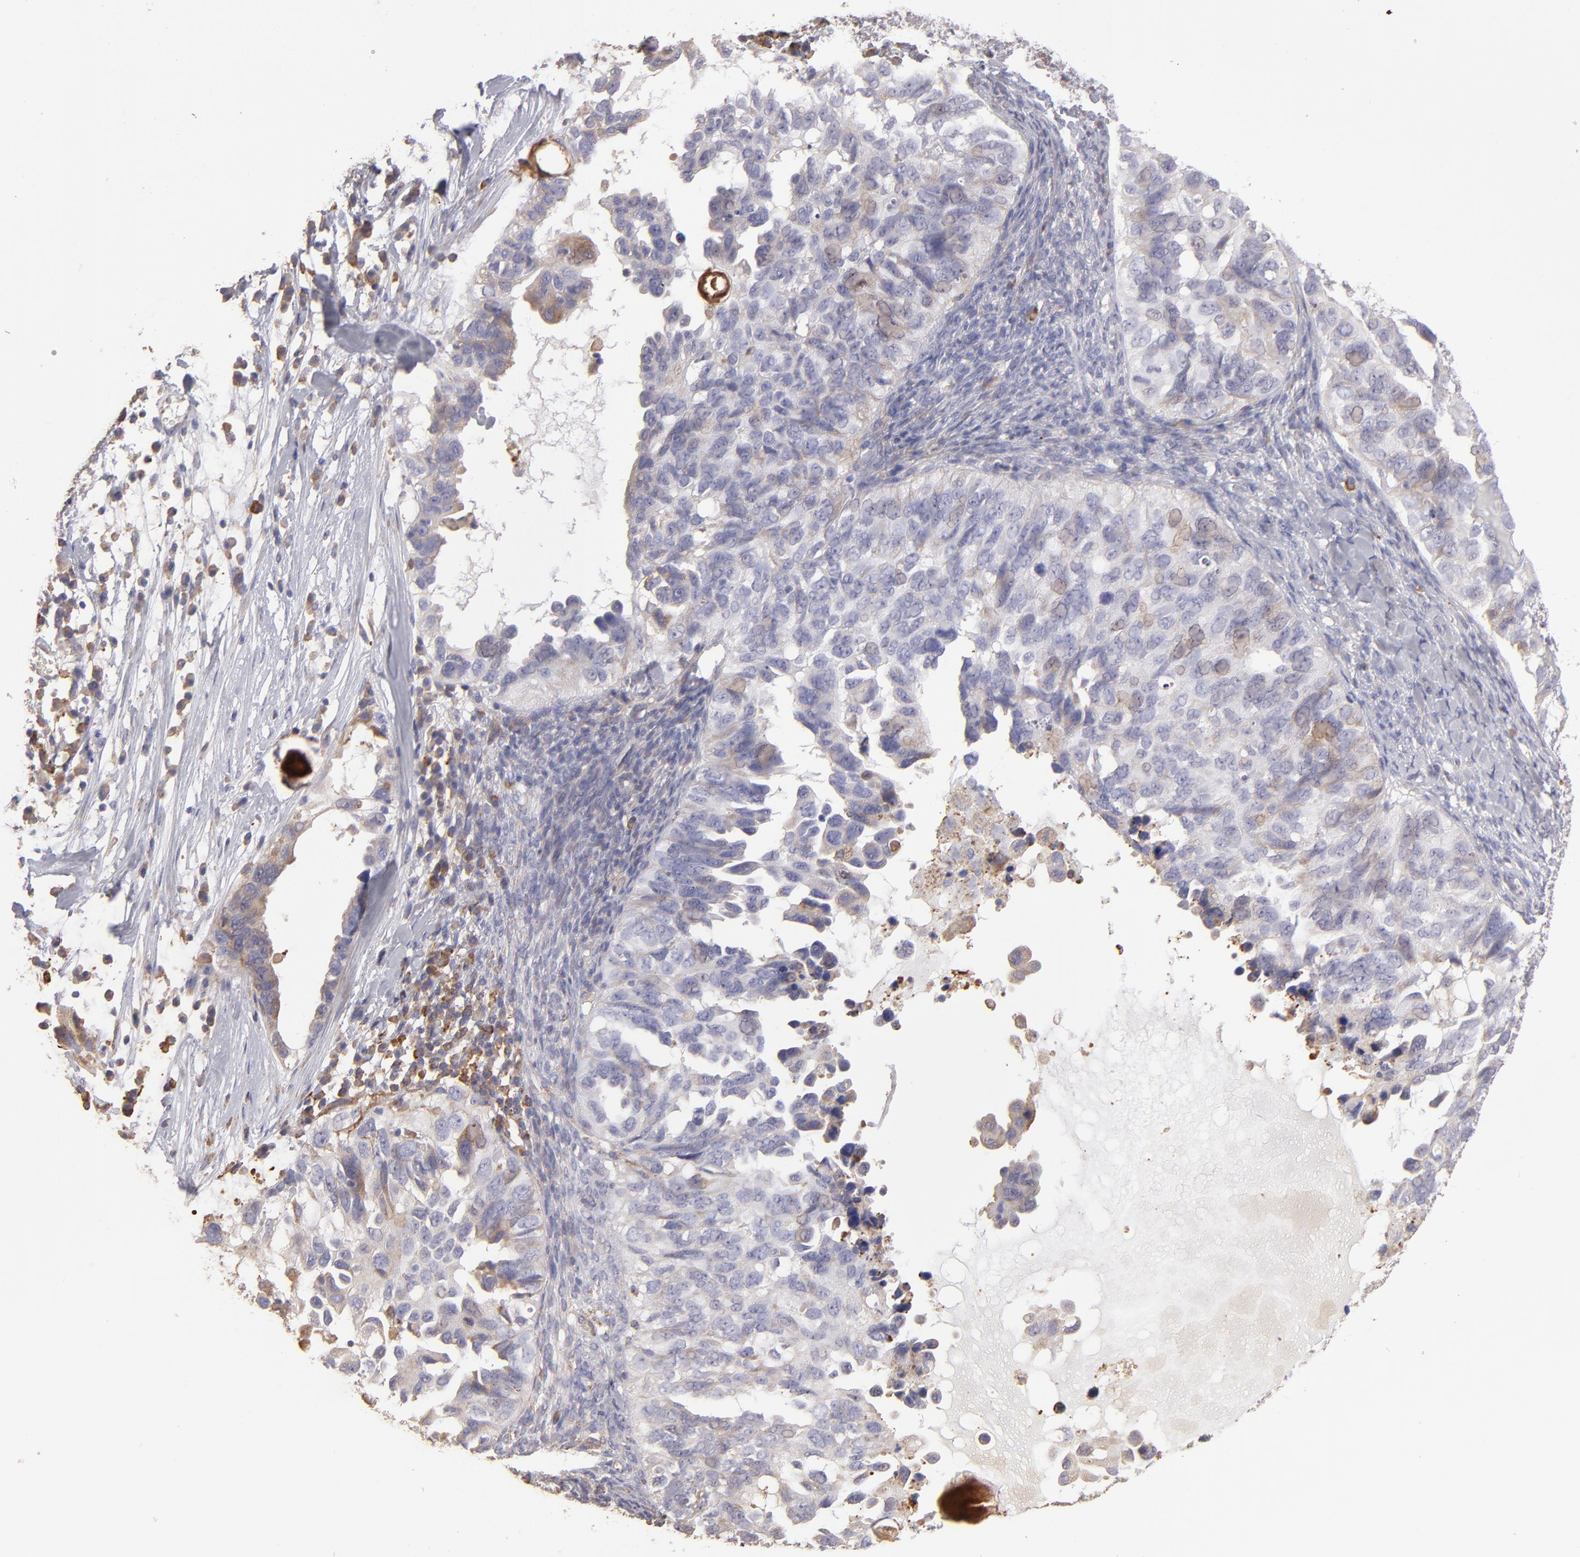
{"staining": {"intensity": "weak", "quantity": "<25%", "location": "cytoplasmic/membranous"}, "tissue": "ovarian cancer", "cell_type": "Tumor cells", "image_type": "cancer", "snomed": [{"axis": "morphology", "description": "Cystadenocarcinoma, serous, NOS"}, {"axis": "topography", "description": "Ovary"}], "caption": "High power microscopy image of an IHC photomicrograph of ovarian cancer, revealing no significant expression in tumor cells.", "gene": "CALR", "patient": {"sex": "female", "age": 82}}